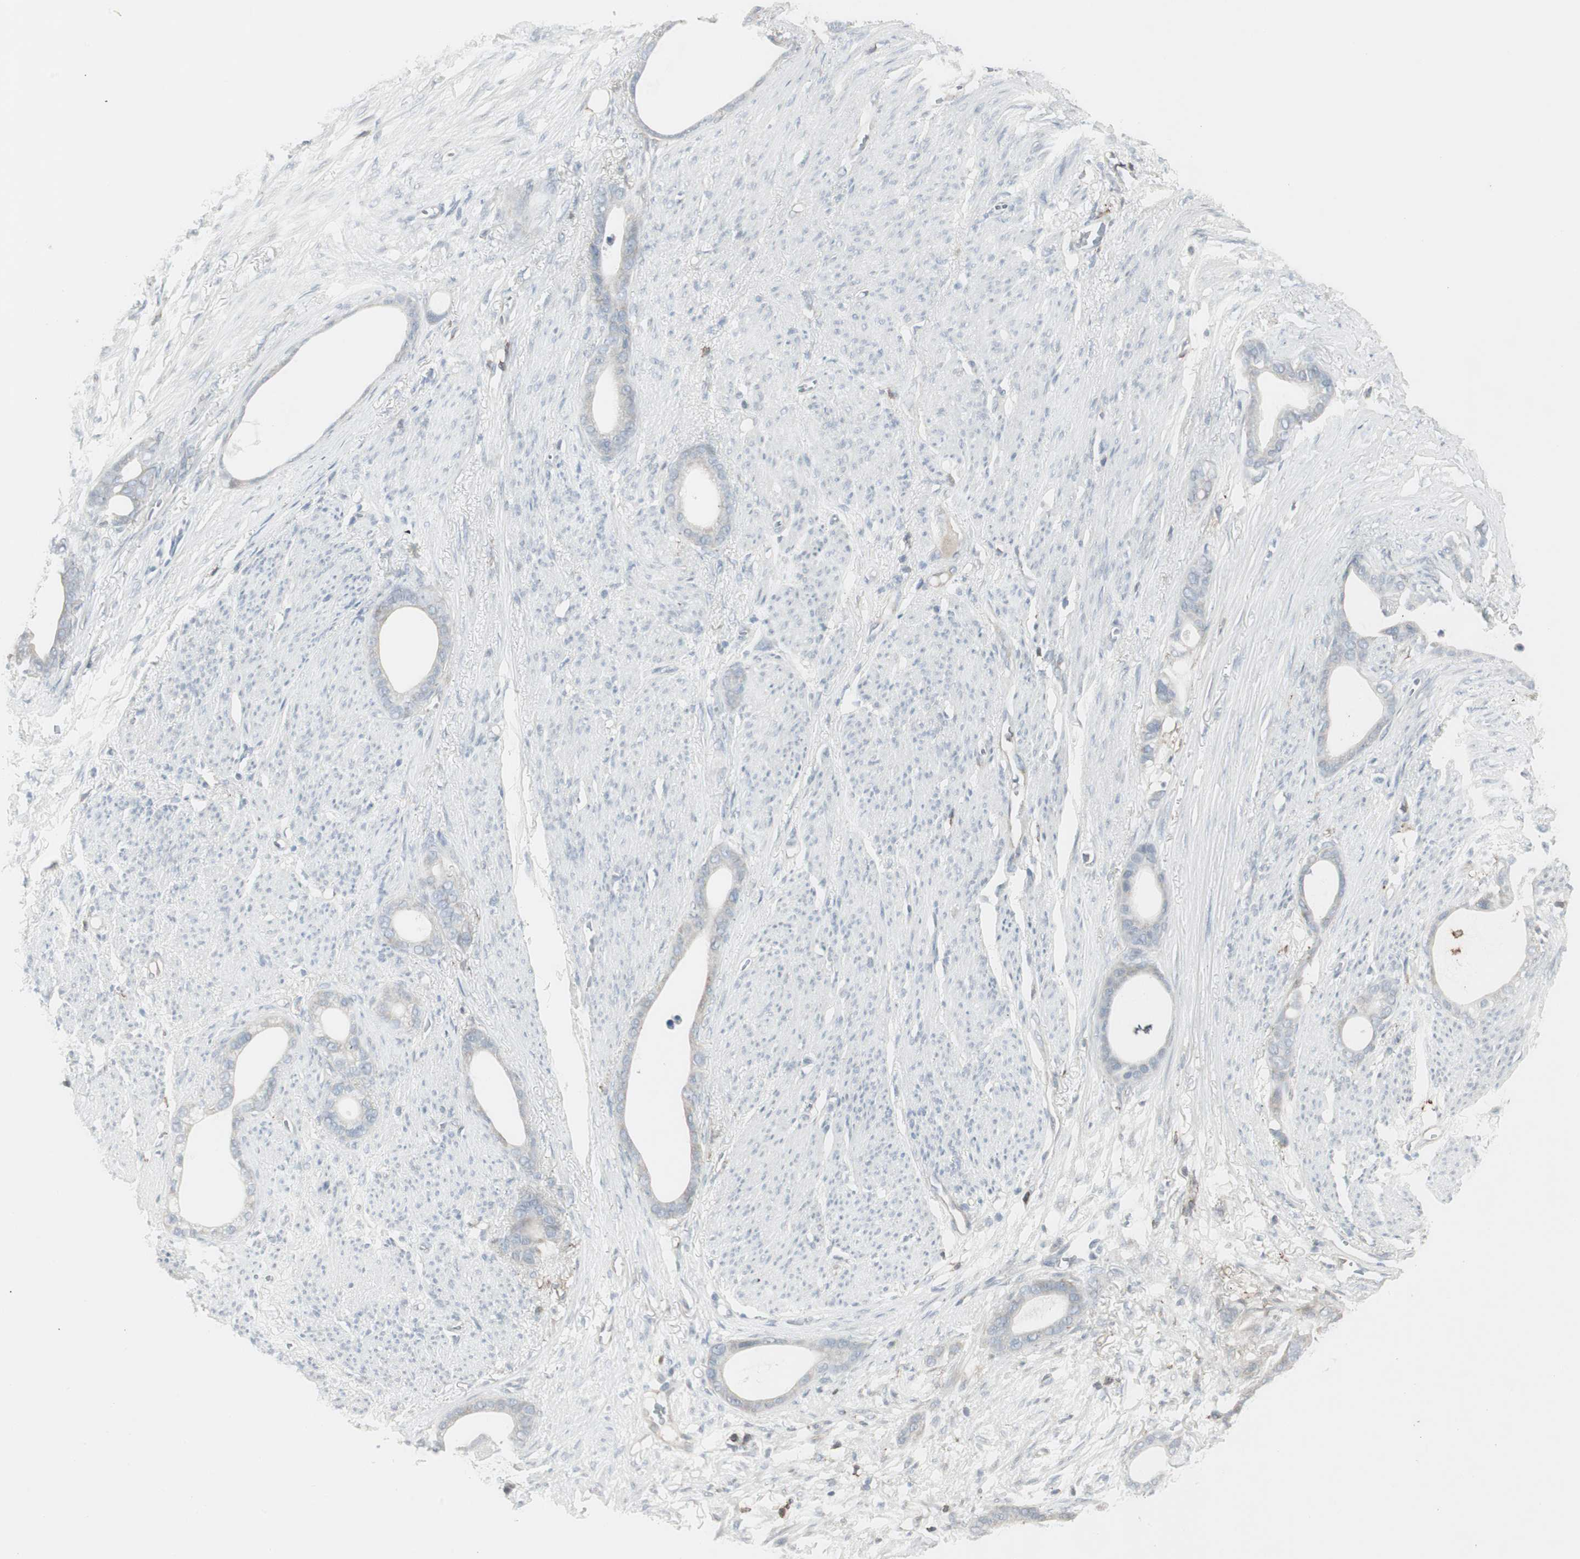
{"staining": {"intensity": "negative", "quantity": "none", "location": "none"}, "tissue": "stomach cancer", "cell_type": "Tumor cells", "image_type": "cancer", "snomed": [{"axis": "morphology", "description": "Adenocarcinoma, NOS"}, {"axis": "topography", "description": "Stomach"}], "caption": "Immunohistochemical staining of stomach cancer displays no significant positivity in tumor cells.", "gene": "MAP4K4", "patient": {"sex": "female", "age": 75}}